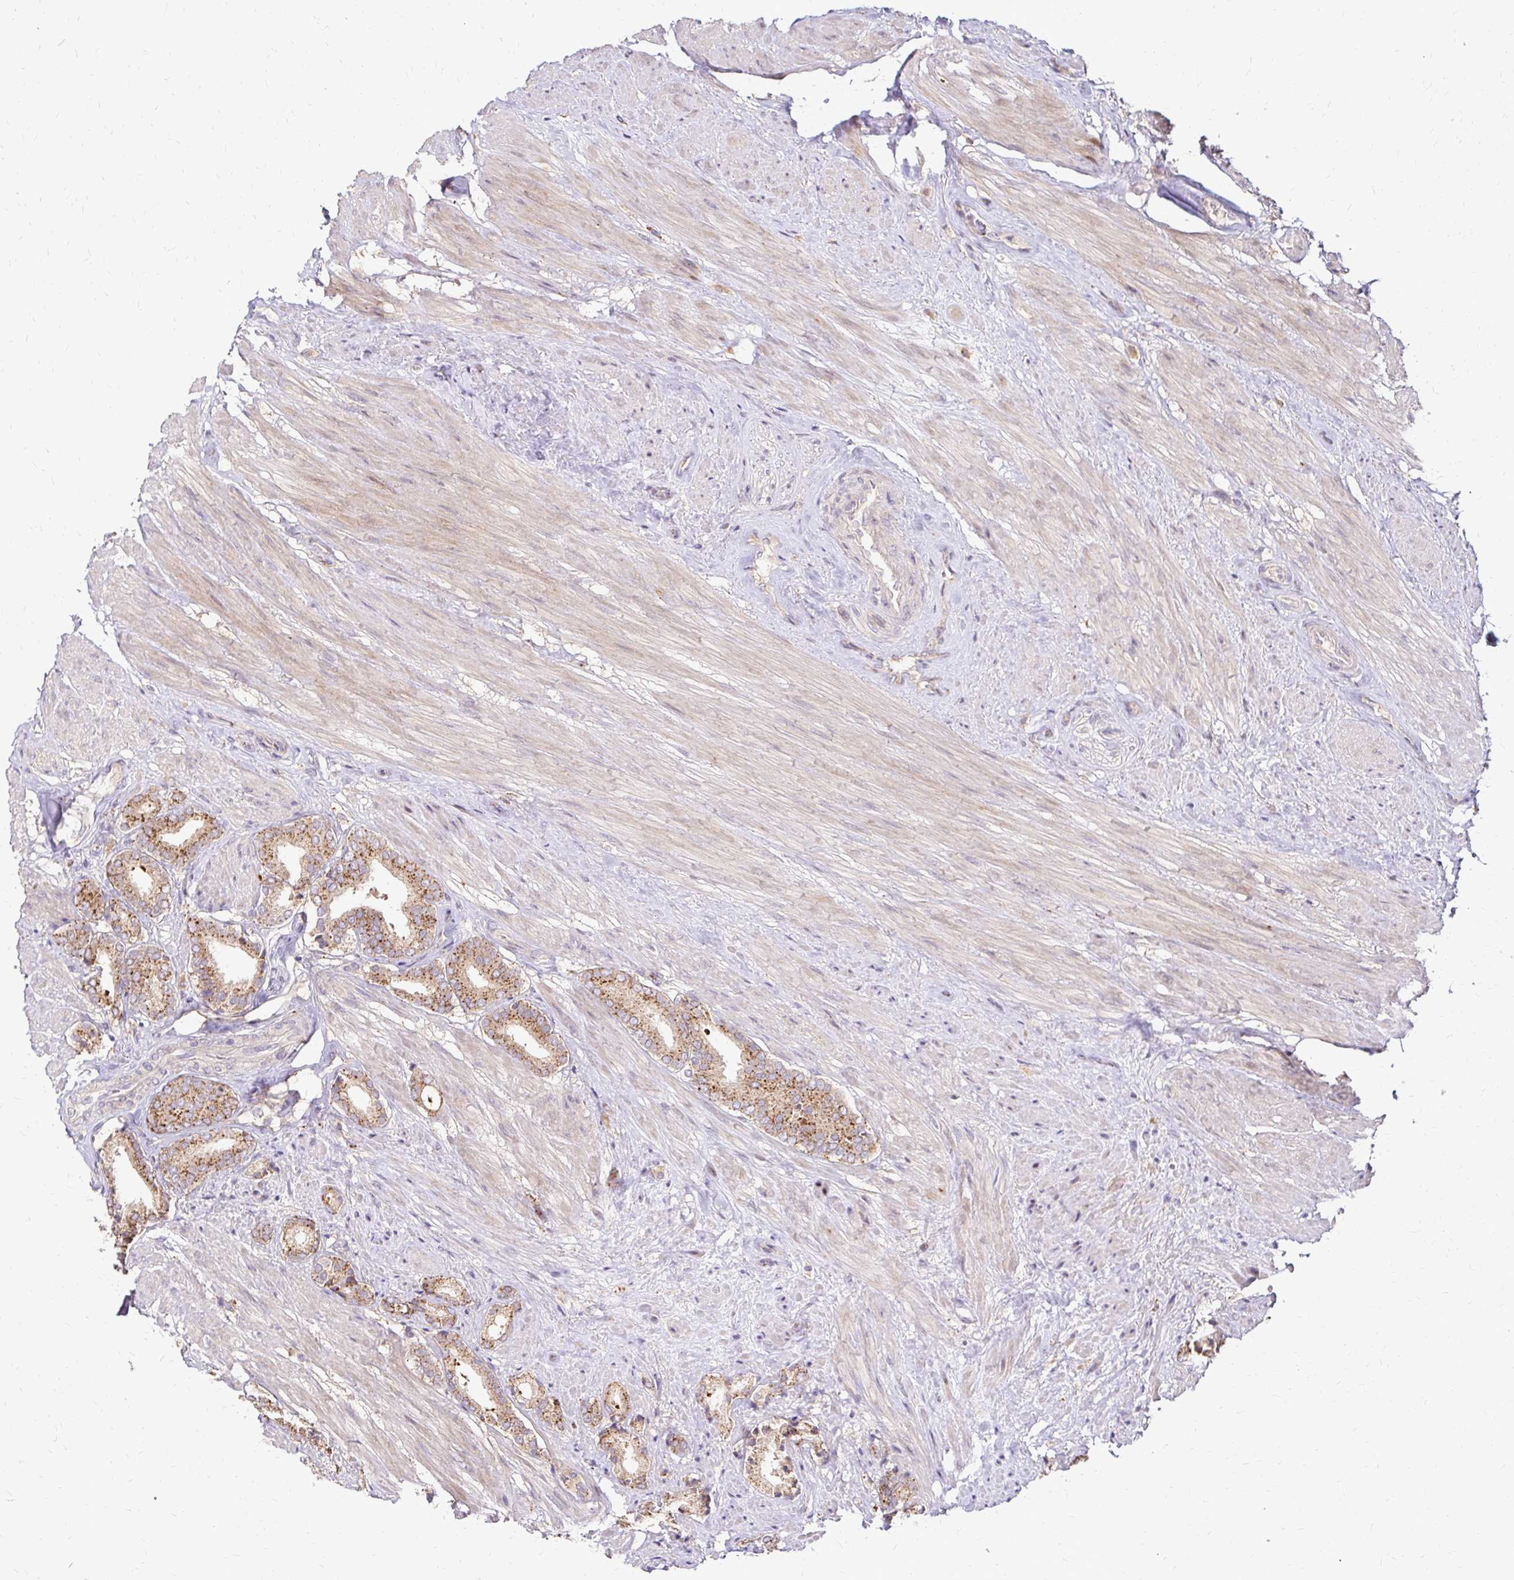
{"staining": {"intensity": "moderate", "quantity": ">75%", "location": "cytoplasmic/membranous"}, "tissue": "prostate cancer", "cell_type": "Tumor cells", "image_type": "cancer", "snomed": [{"axis": "morphology", "description": "Adenocarcinoma, High grade"}, {"axis": "topography", "description": "Prostate"}], "caption": "About >75% of tumor cells in prostate cancer reveal moderate cytoplasmic/membranous protein positivity as visualized by brown immunohistochemical staining.", "gene": "IDUA", "patient": {"sex": "male", "age": 56}}